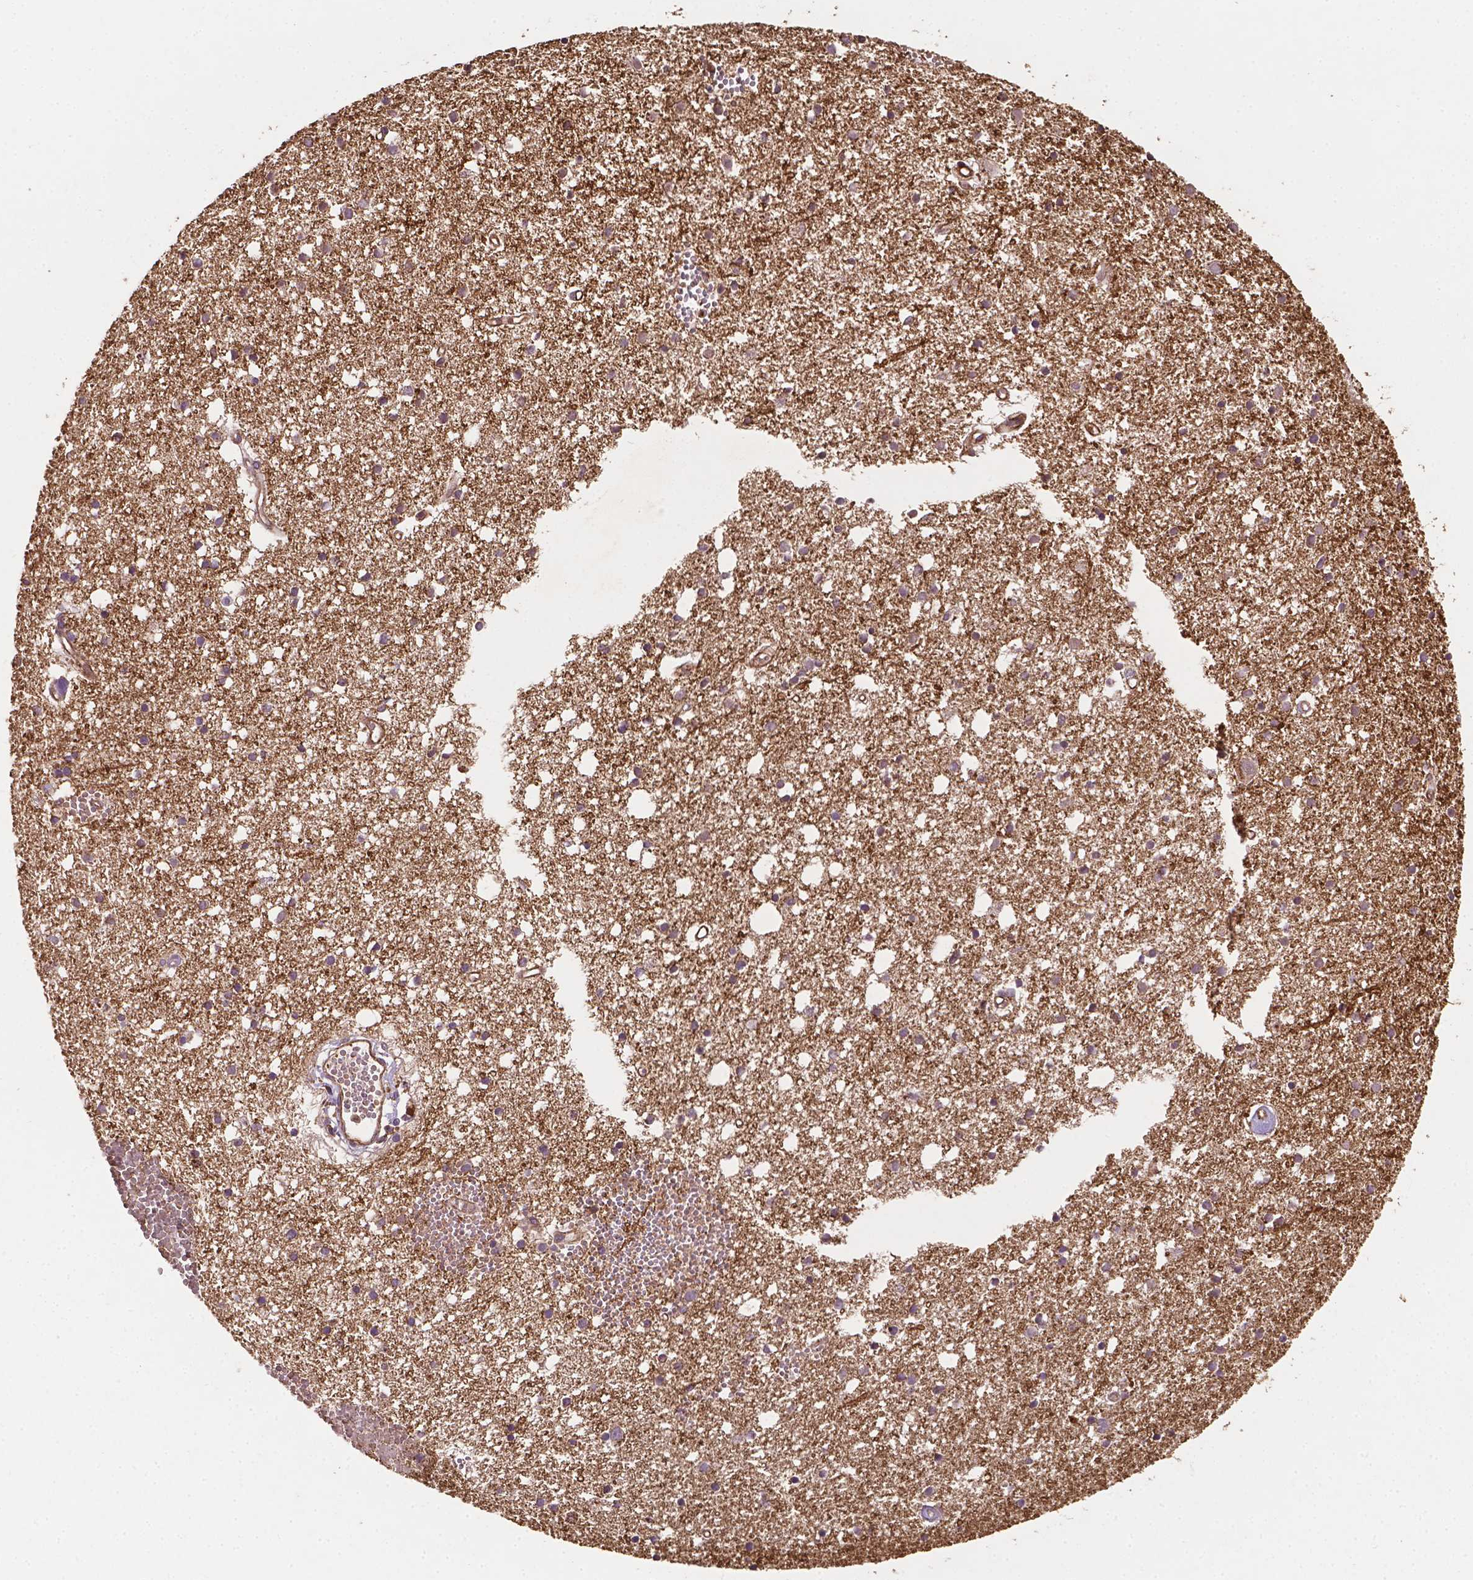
{"staining": {"intensity": "weak", "quantity": ">75%", "location": "cytoplasmic/membranous"}, "tissue": "cerebral cortex", "cell_type": "Endothelial cells", "image_type": "normal", "snomed": [{"axis": "morphology", "description": "Normal tissue, NOS"}, {"axis": "morphology", "description": "Glioma, malignant, High grade"}, {"axis": "topography", "description": "Cerebral cortex"}], "caption": "Brown immunohistochemical staining in normal human cerebral cortex demonstrates weak cytoplasmic/membranous staining in about >75% of endothelial cells. (IHC, brightfield microscopy, high magnification).", "gene": "ZMYND19", "patient": {"sex": "male", "age": 71}}